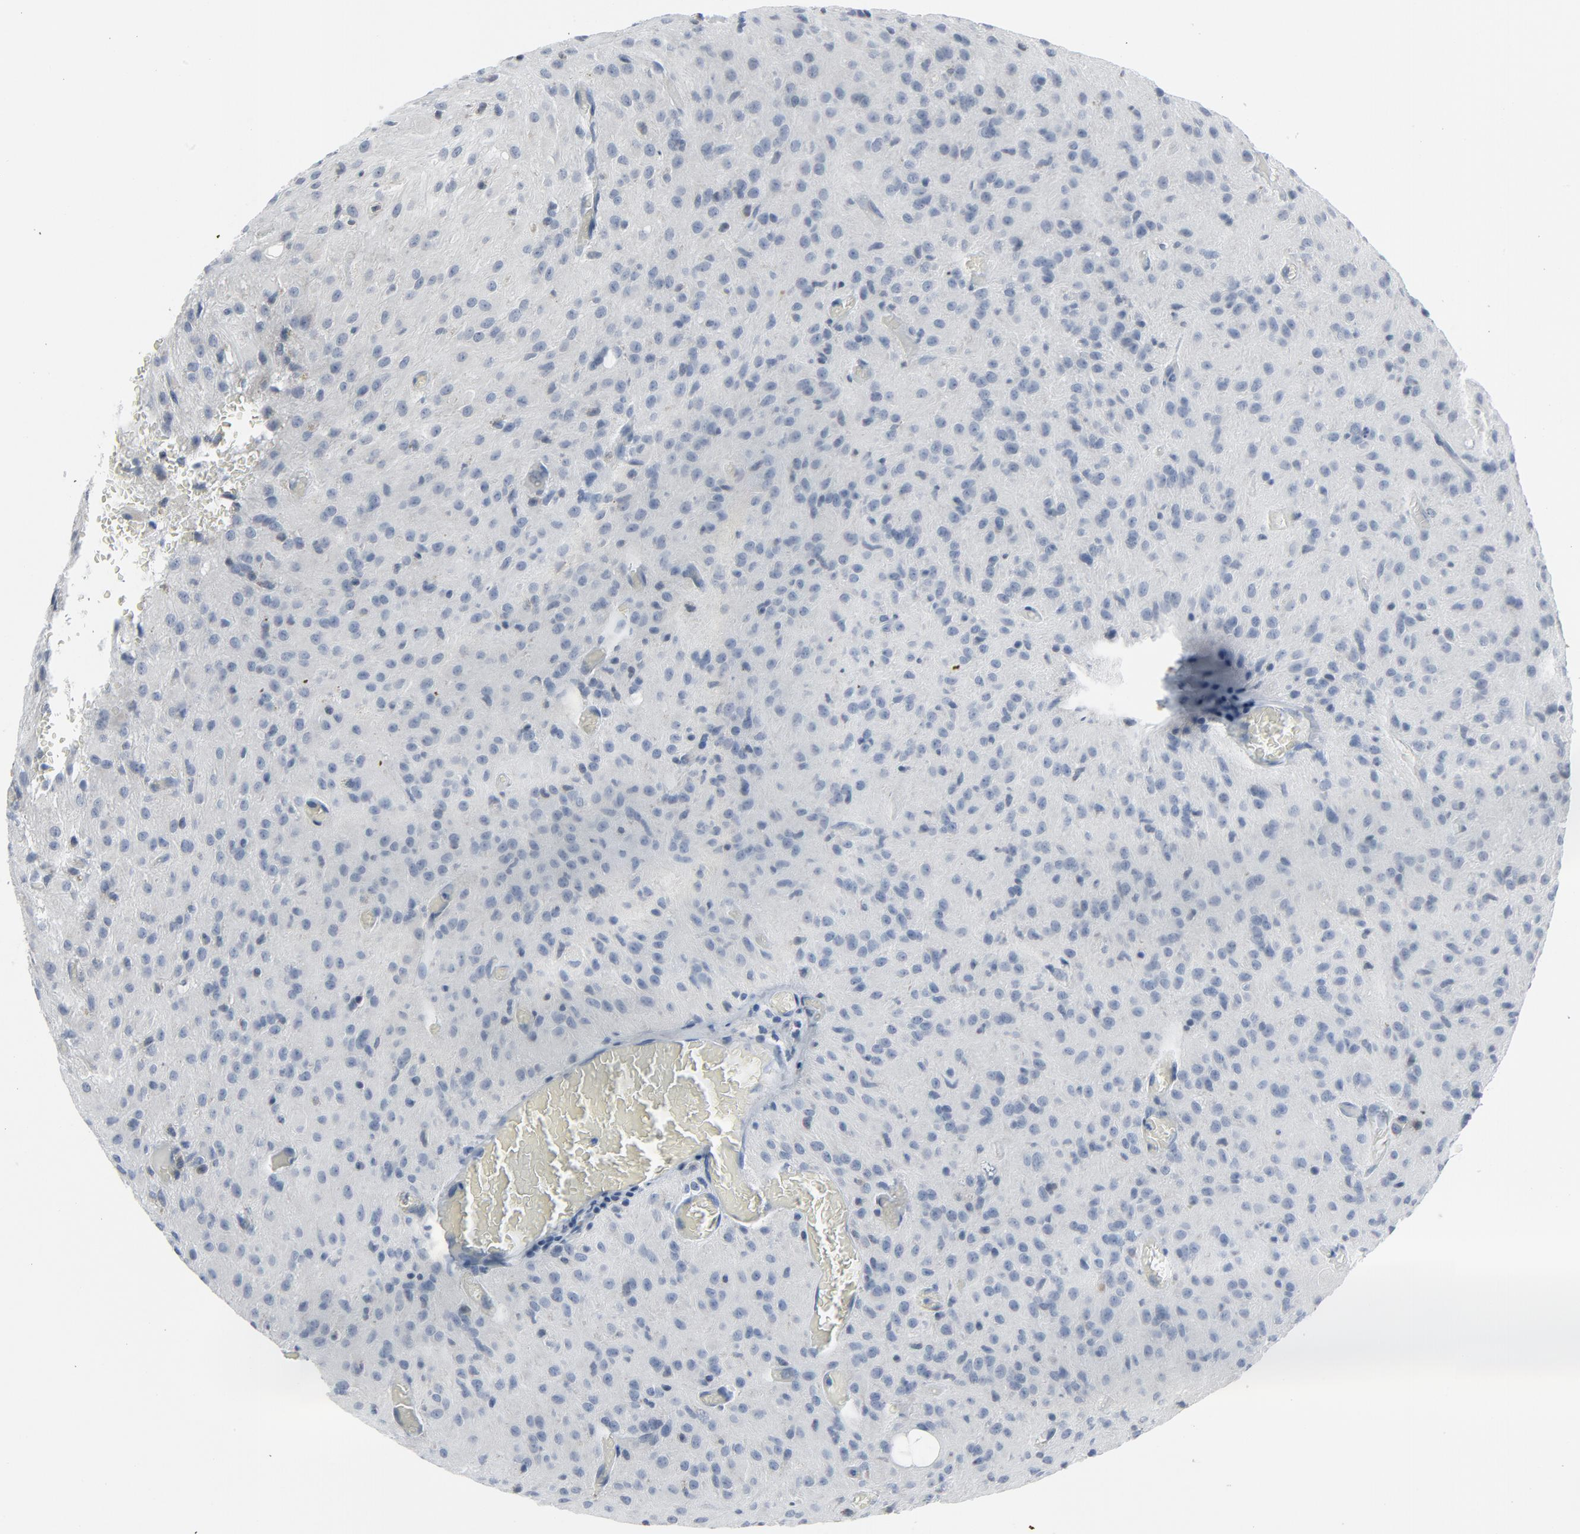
{"staining": {"intensity": "negative", "quantity": "none", "location": "none"}, "tissue": "glioma", "cell_type": "Tumor cells", "image_type": "cancer", "snomed": [{"axis": "morphology", "description": "Glioma, malignant, High grade"}, {"axis": "topography", "description": "Brain"}], "caption": "This is a micrograph of immunohistochemistry staining of glioma, which shows no expression in tumor cells. Brightfield microscopy of IHC stained with DAB (brown) and hematoxylin (blue), captured at high magnification.", "gene": "GPX2", "patient": {"sex": "female", "age": 59}}